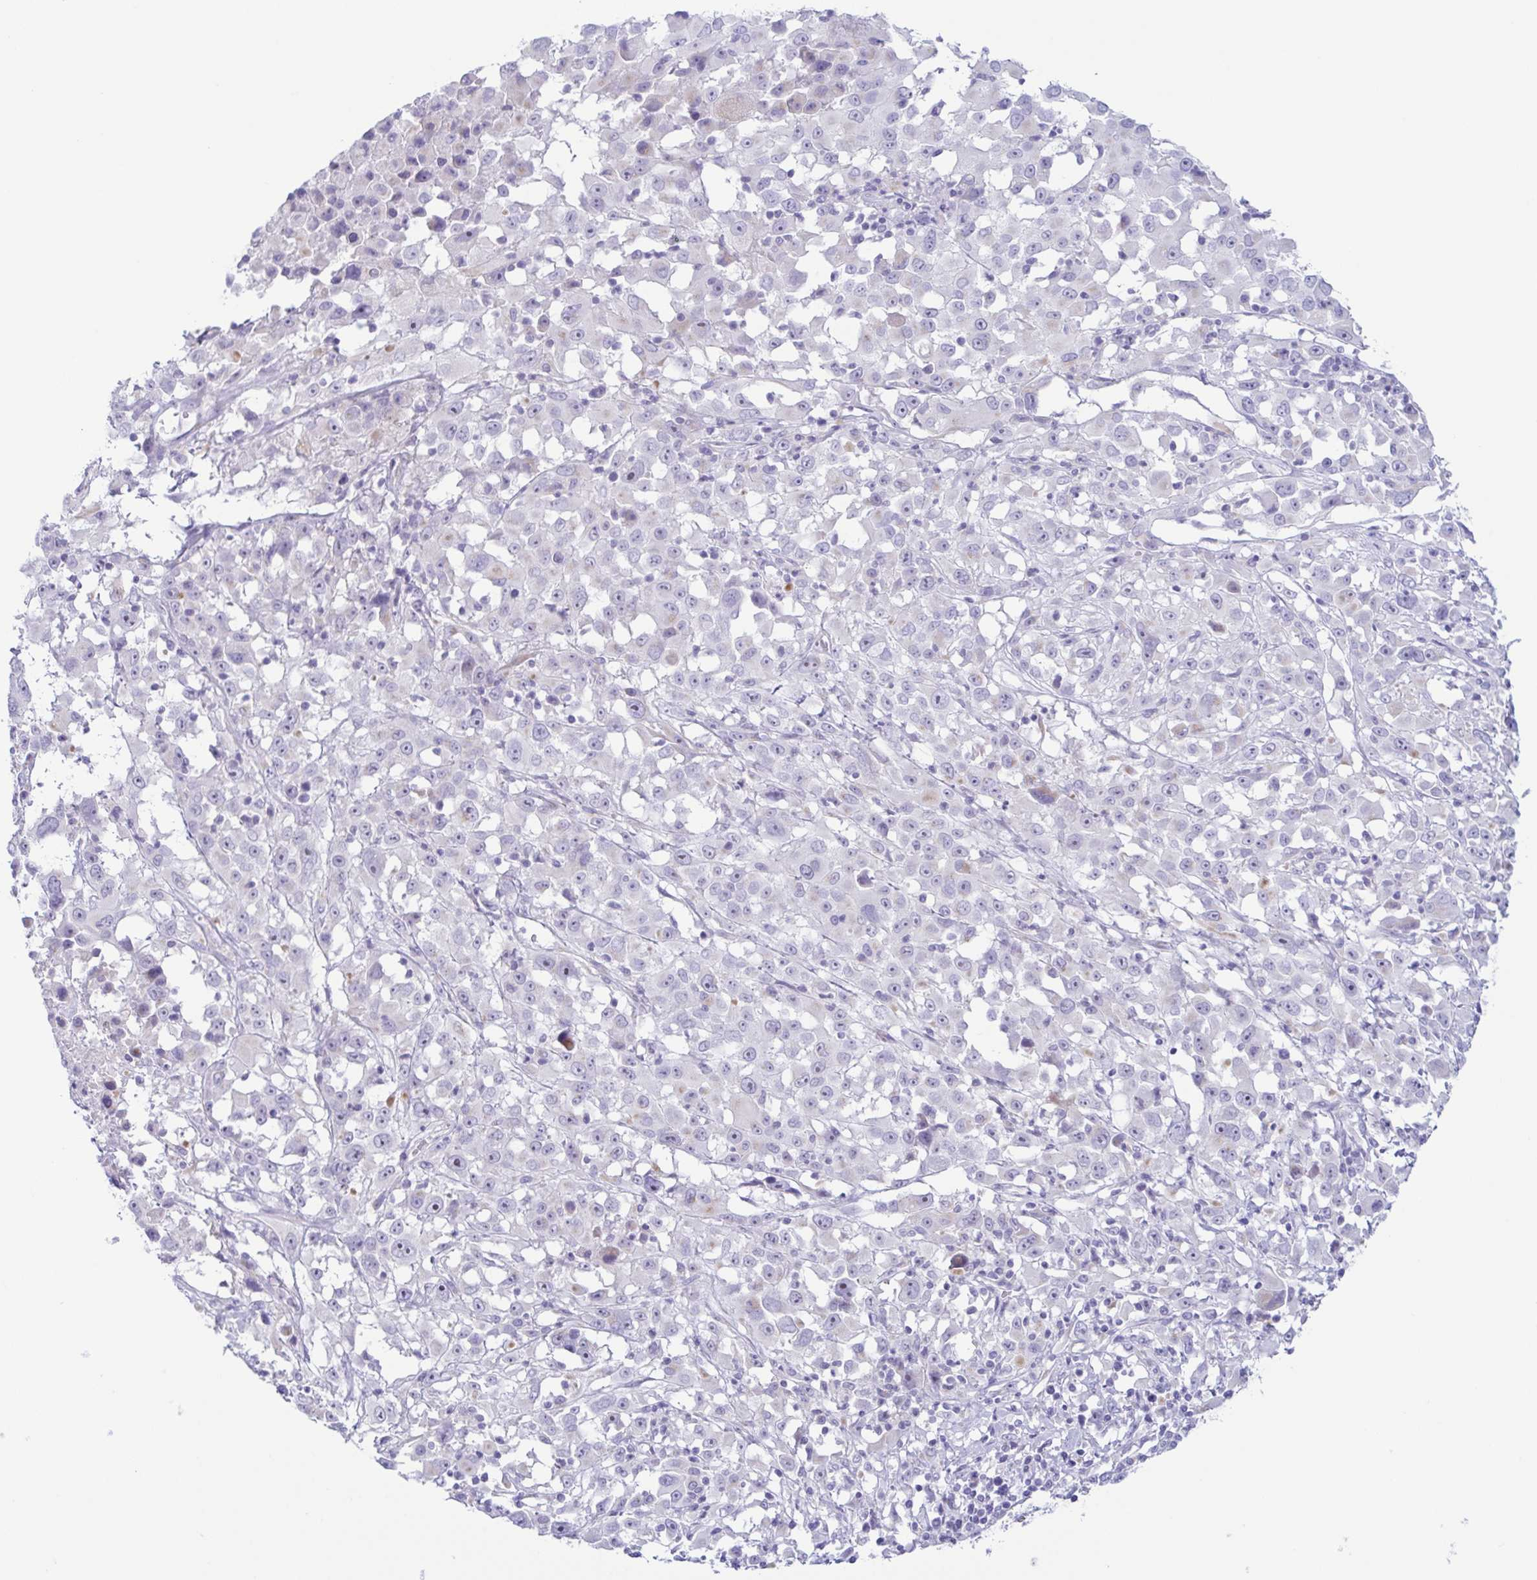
{"staining": {"intensity": "negative", "quantity": "none", "location": "none"}, "tissue": "melanoma", "cell_type": "Tumor cells", "image_type": "cancer", "snomed": [{"axis": "morphology", "description": "Malignant melanoma, Metastatic site"}, {"axis": "topography", "description": "Soft tissue"}], "caption": "Tumor cells are negative for protein expression in human malignant melanoma (metastatic site). The staining was performed using DAB to visualize the protein expression in brown, while the nuclei were stained in blue with hematoxylin (Magnification: 20x).", "gene": "AZU1", "patient": {"sex": "male", "age": 50}}